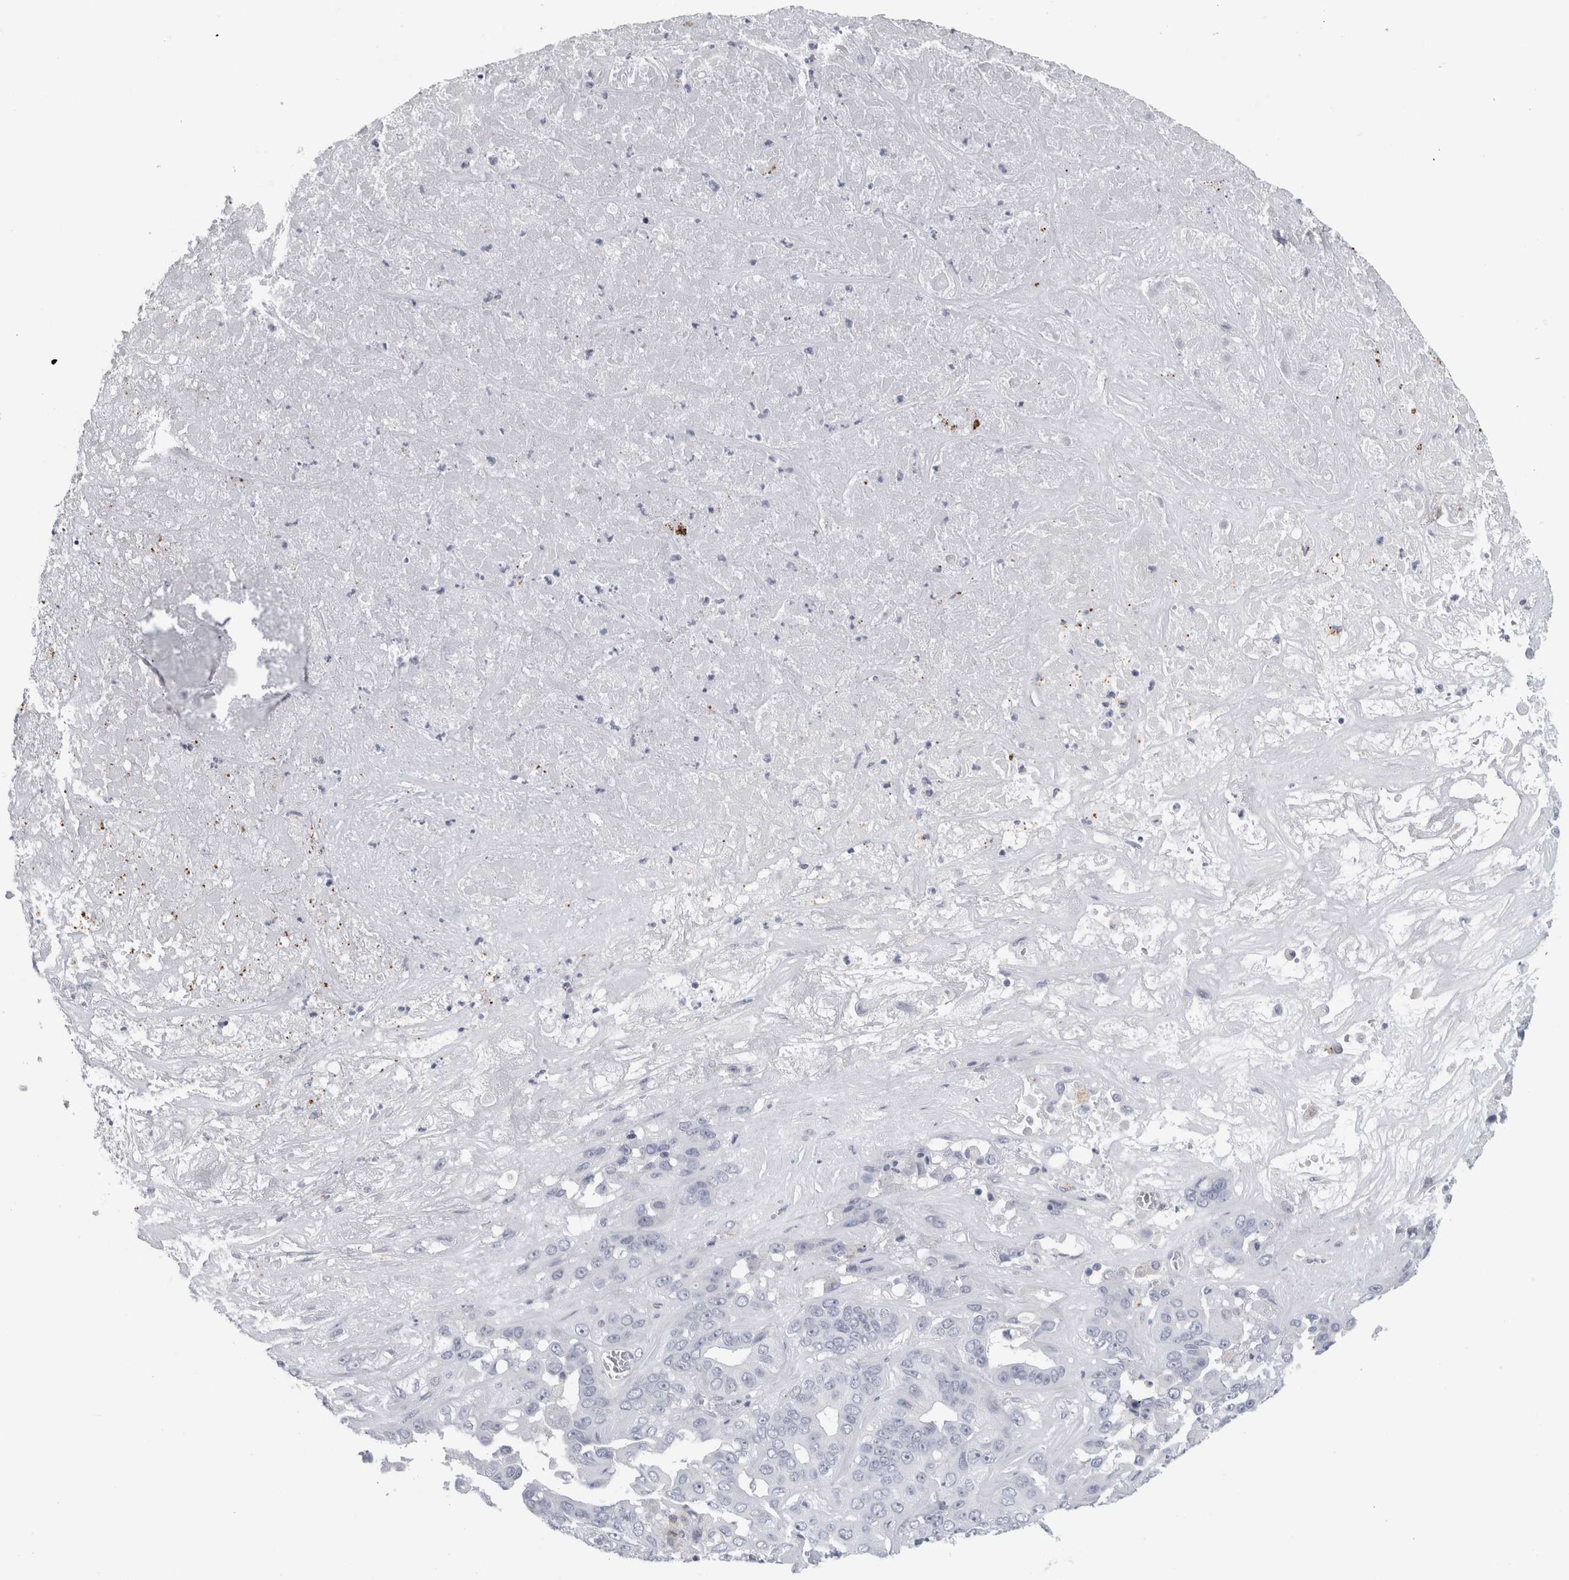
{"staining": {"intensity": "negative", "quantity": "none", "location": "none"}, "tissue": "liver cancer", "cell_type": "Tumor cells", "image_type": "cancer", "snomed": [{"axis": "morphology", "description": "Cholangiocarcinoma"}, {"axis": "topography", "description": "Liver"}], "caption": "The micrograph demonstrates no staining of tumor cells in liver cancer (cholangiocarcinoma).", "gene": "CPE", "patient": {"sex": "female", "age": 52}}